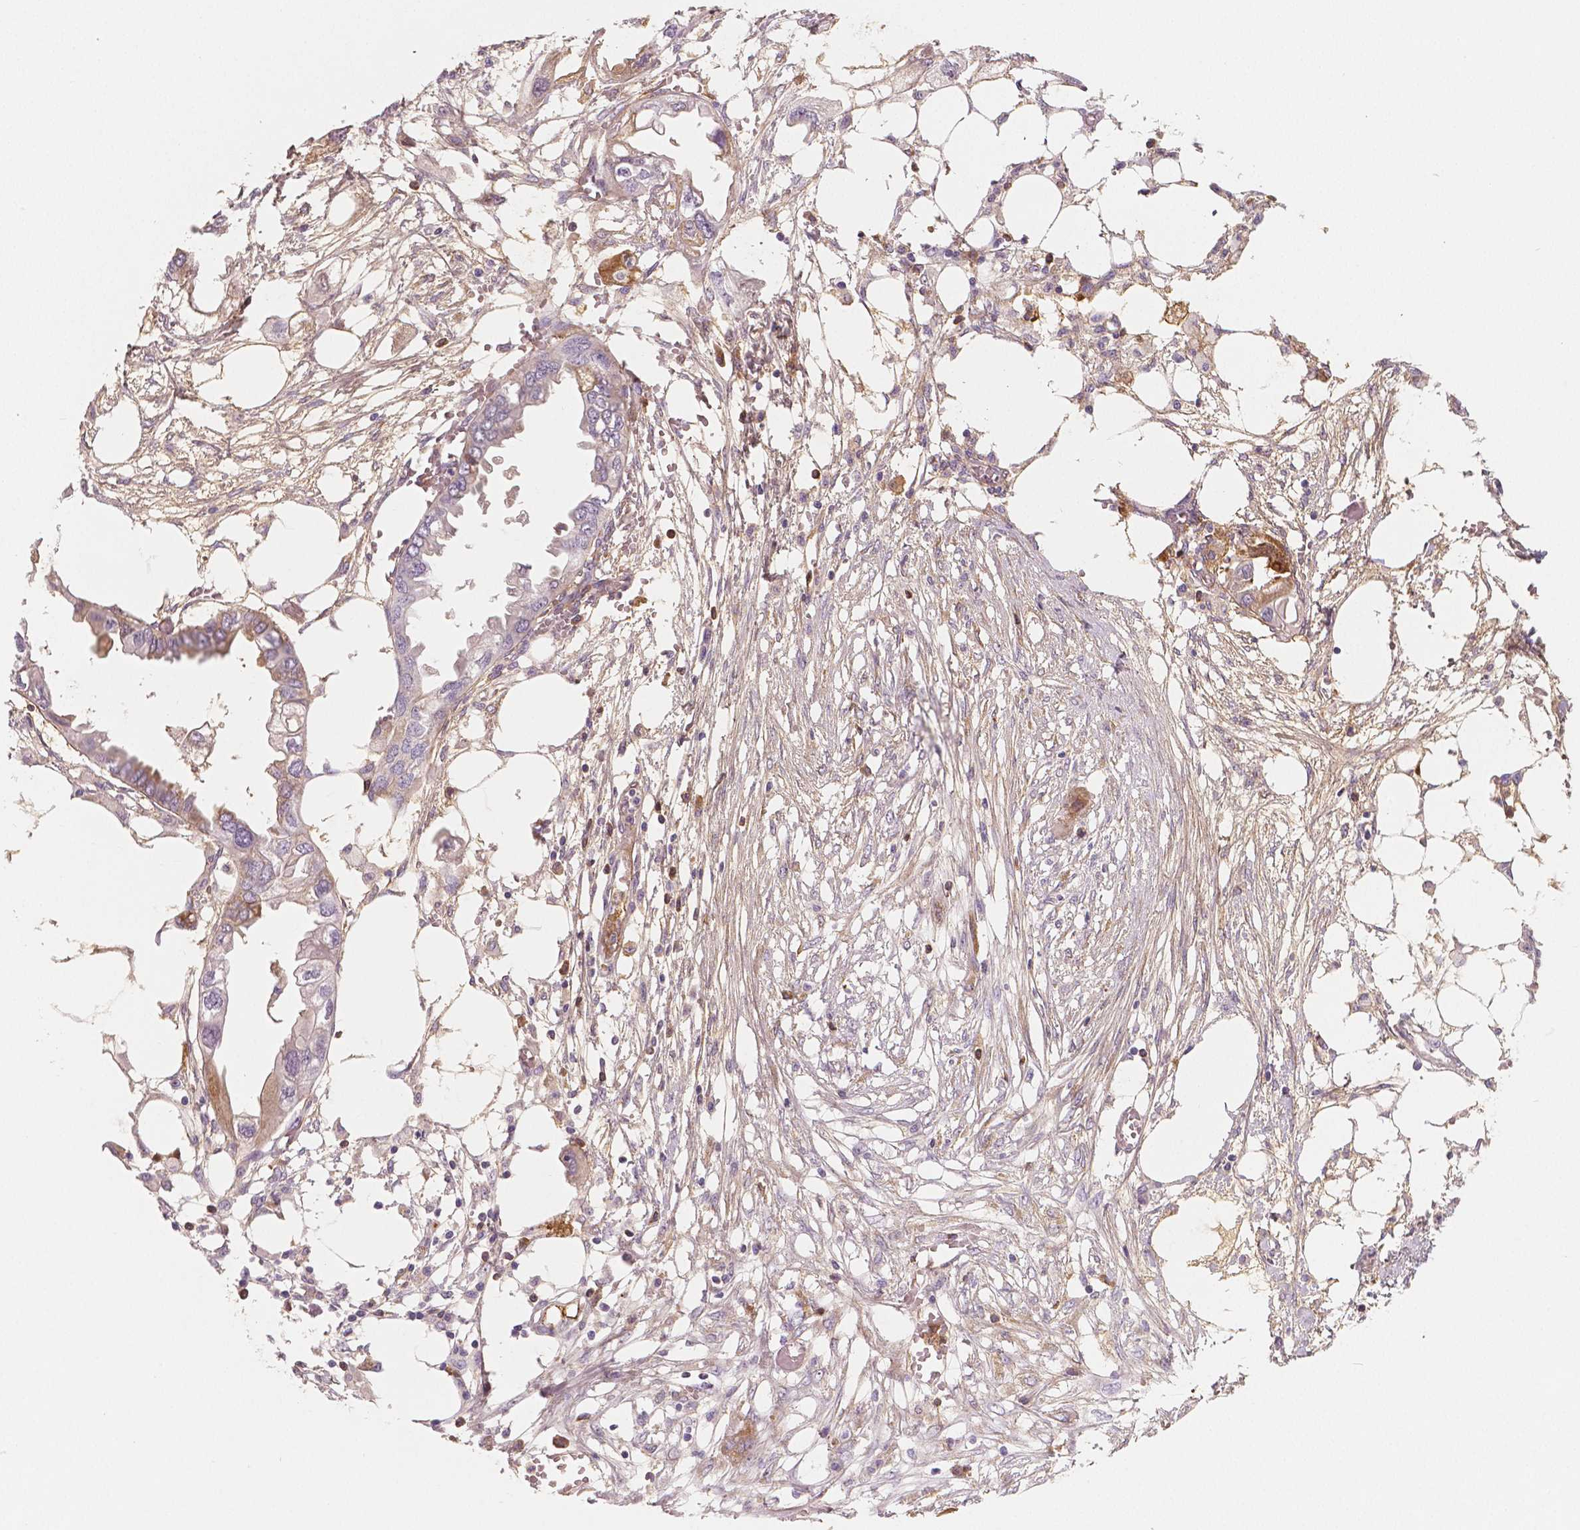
{"staining": {"intensity": "weak", "quantity": "<25%", "location": "cytoplasmic/membranous"}, "tissue": "endometrial cancer", "cell_type": "Tumor cells", "image_type": "cancer", "snomed": [{"axis": "morphology", "description": "Adenocarcinoma, NOS"}, {"axis": "morphology", "description": "Adenocarcinoma, metastatic, NOS"}, {"axis": "topography", "description": "Adipose tissue"}, {"axis": "topography", "description": "Endometrium"}], "caption": "The micrograph demonstrates no significant staining in tumor cells of endometrial cancer.", "gene": "APOA4", "patient": {"sex": "female", "age": 67}}